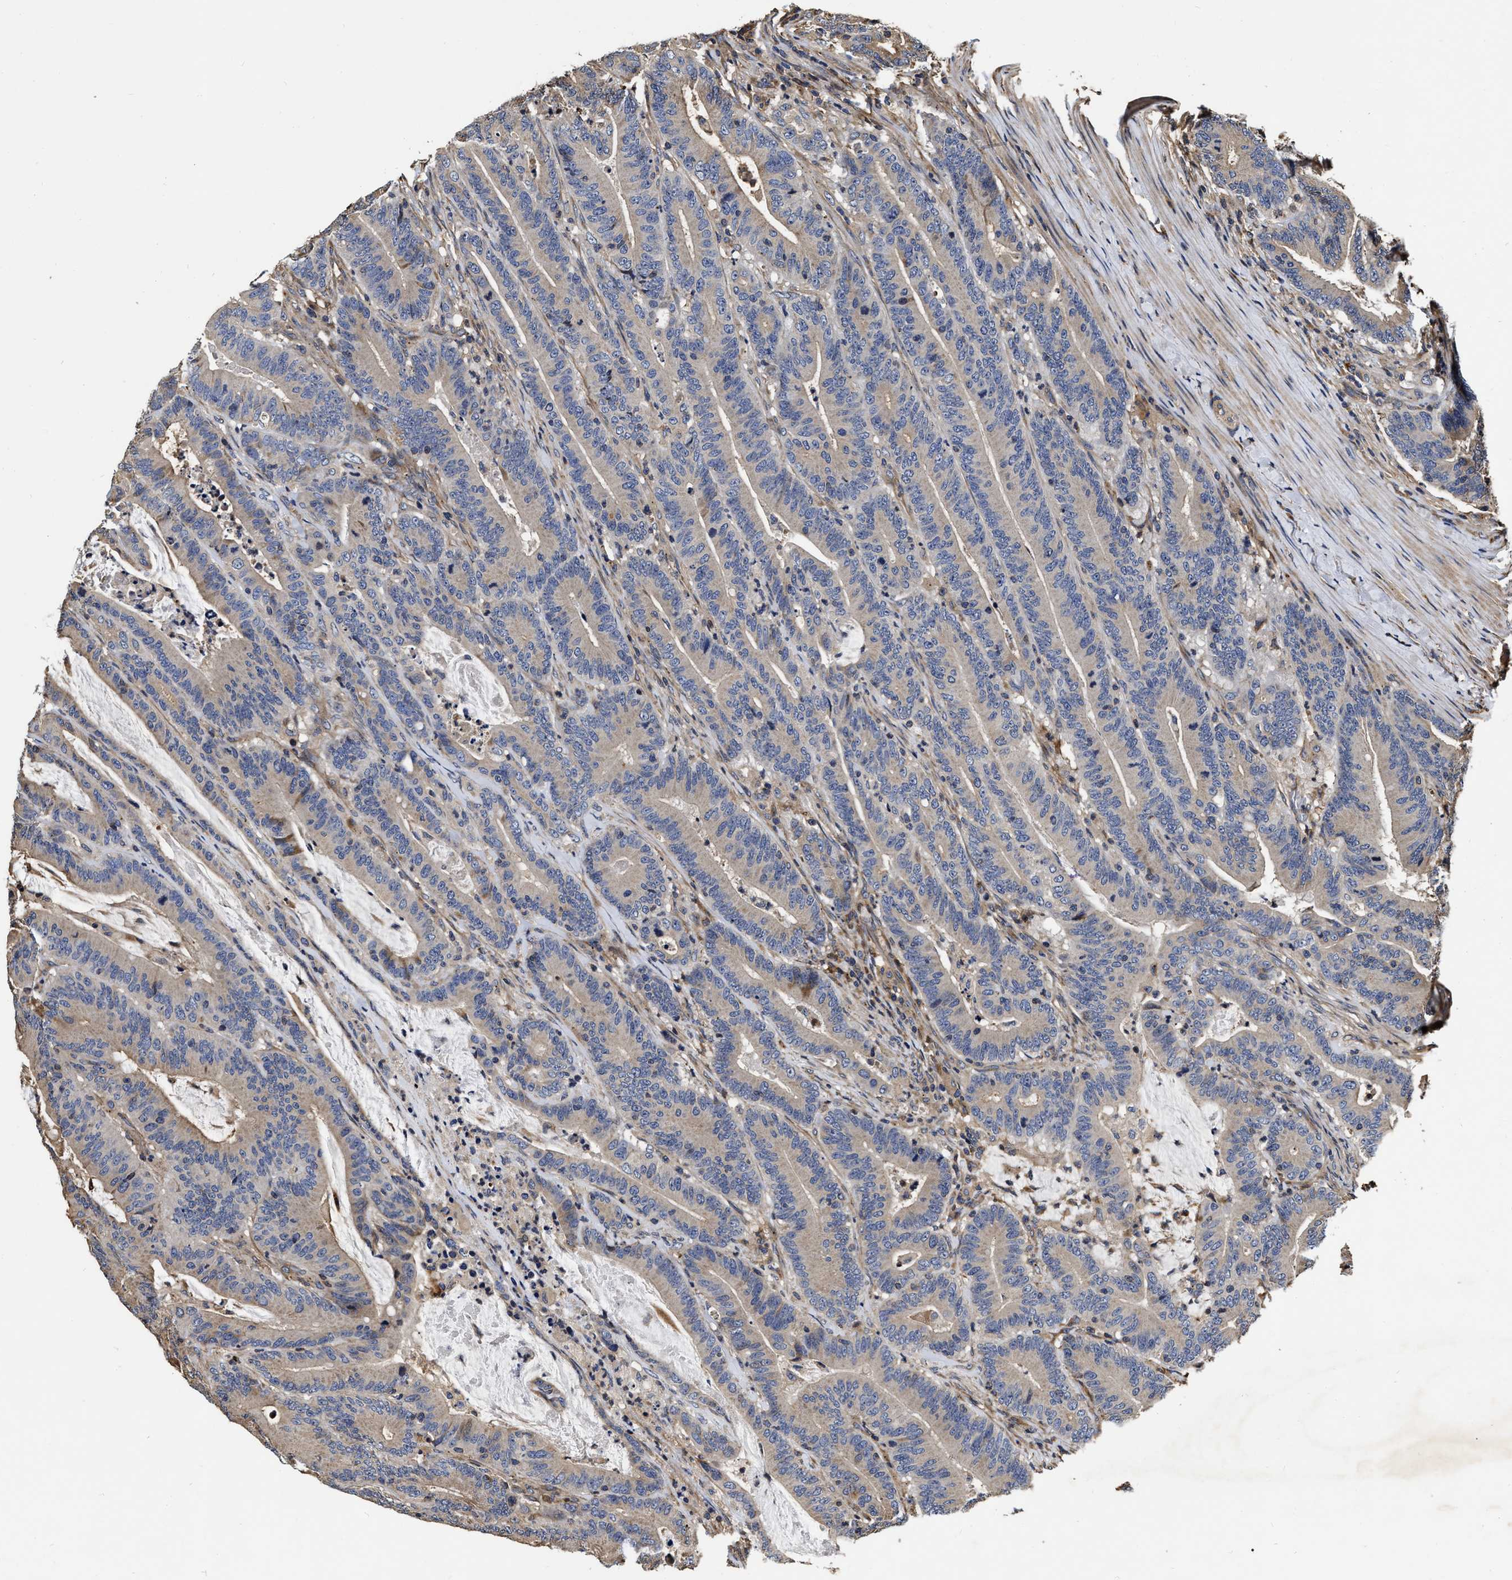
{"staining": {"intensity": "negative", "quantity": "none", "location": "none"}, "tissue": "colorectal cancer", "cell_type": "Tumor cells", "image_type": "cancer", "snomed": [{"axis": "morphology", "description": "Adenocarcinoma, NOS"}, {"axis": "topography", "description": "Colon"}], "caption": "Human colorectal adenocarcinoma stained for a protein using immunohistochemistry displays no staining in tumor cells.", "gene": "ABCG8", "patient": {"sex": "female", "age": 66}}